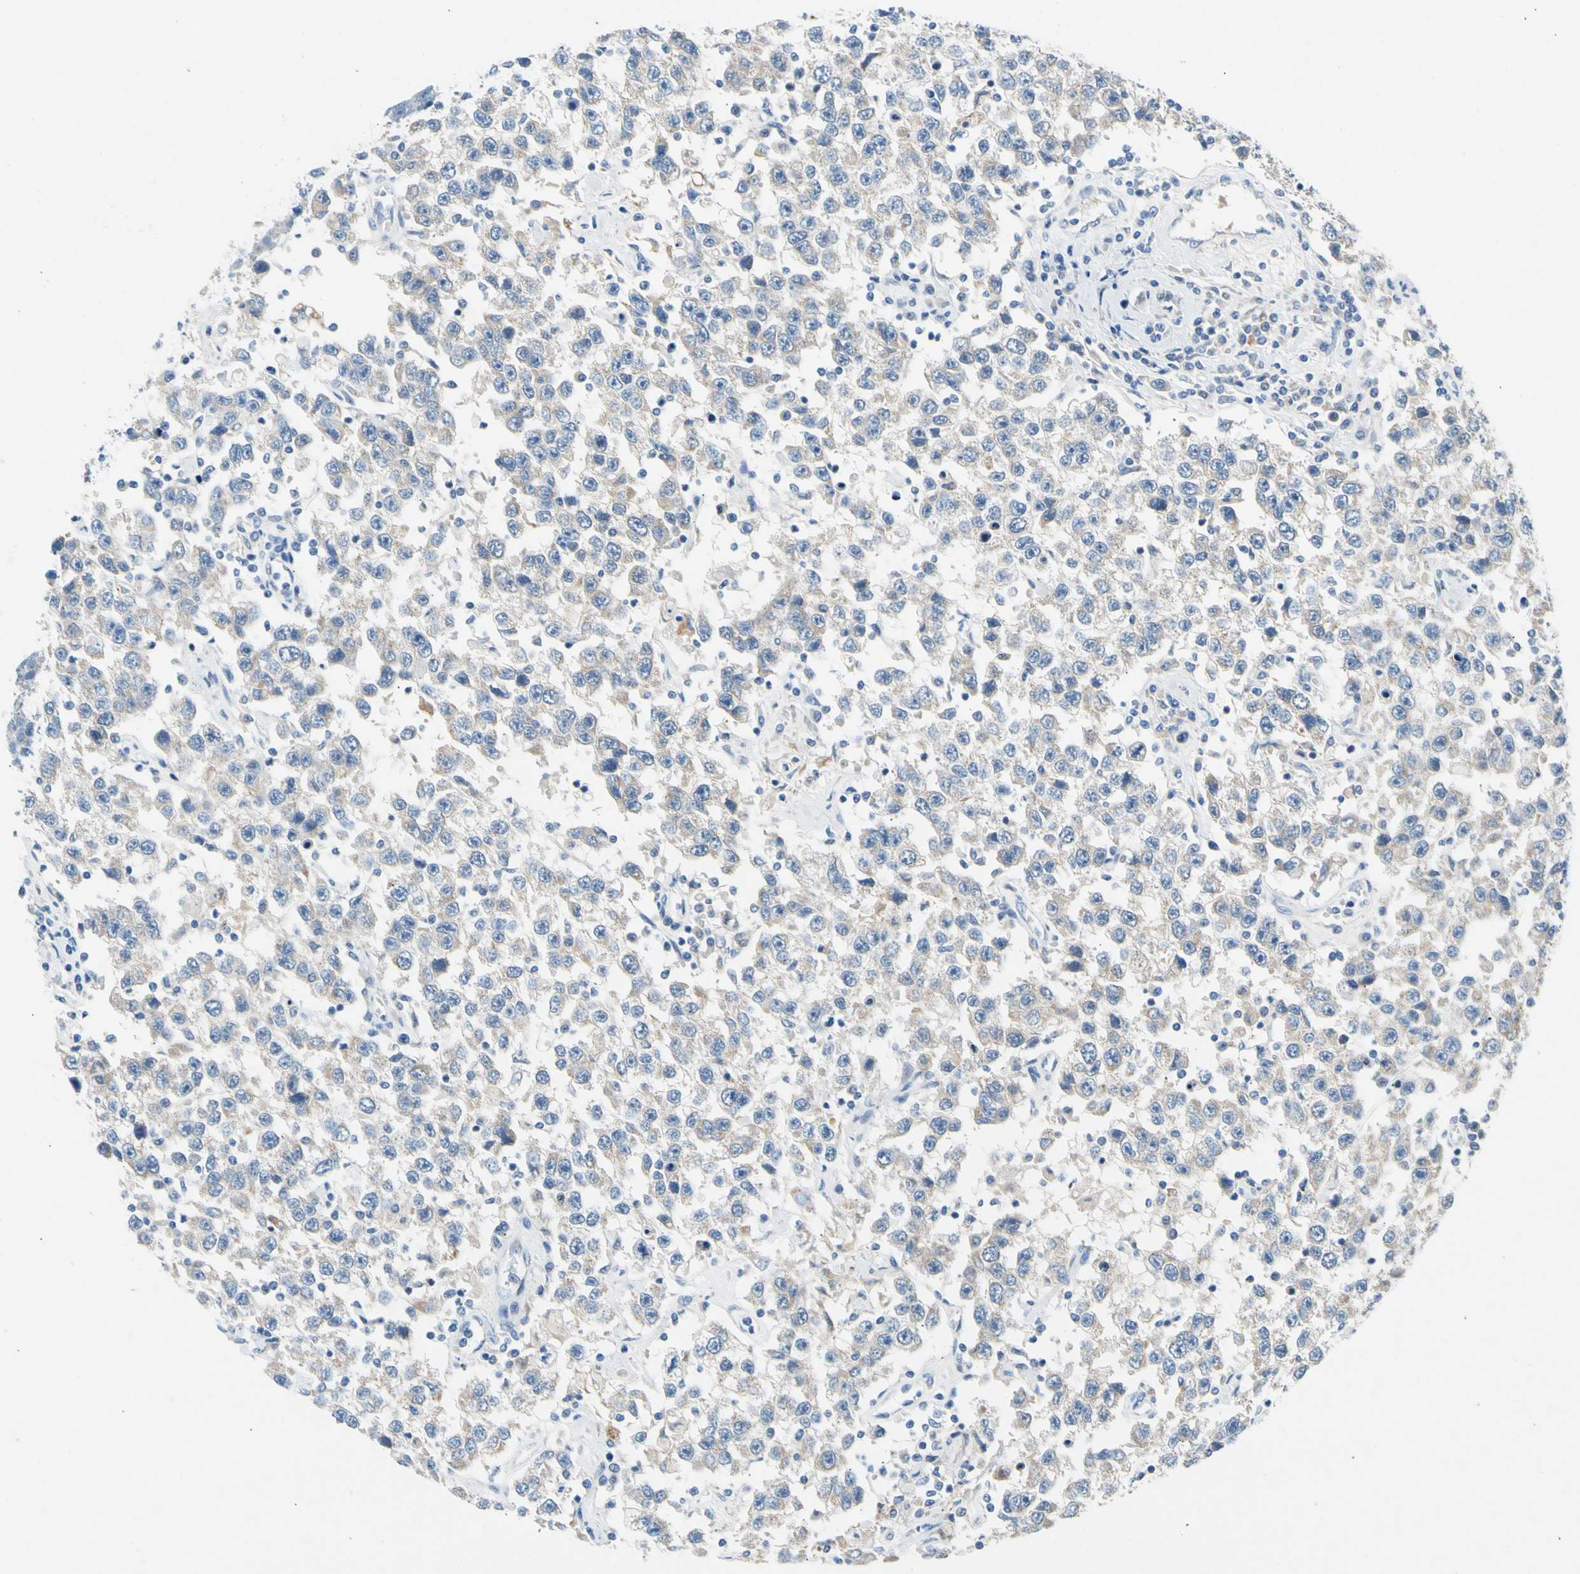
{"staining": {"intensity": "negative", "quantity": "none", "location": "none"}, "tissue": "testis cancer", "cell_type": "Tumor cells", "image_type": "cancer", "snomed": [{"axis": "morphology", "description": "Seminoma, NOS"}, {"axis": "topography", "description": "Testis"}], "caption": "Immunohistochemistry image of neoplastic tissue: seminoma (testis) stained with DAB shows no significant protein positivity in tumor cells. (DAB IHC visualized using brightfield microscopy, high magnification).", "gene": "GASK1B", "patient": {"sex": "male", "age": 41}}